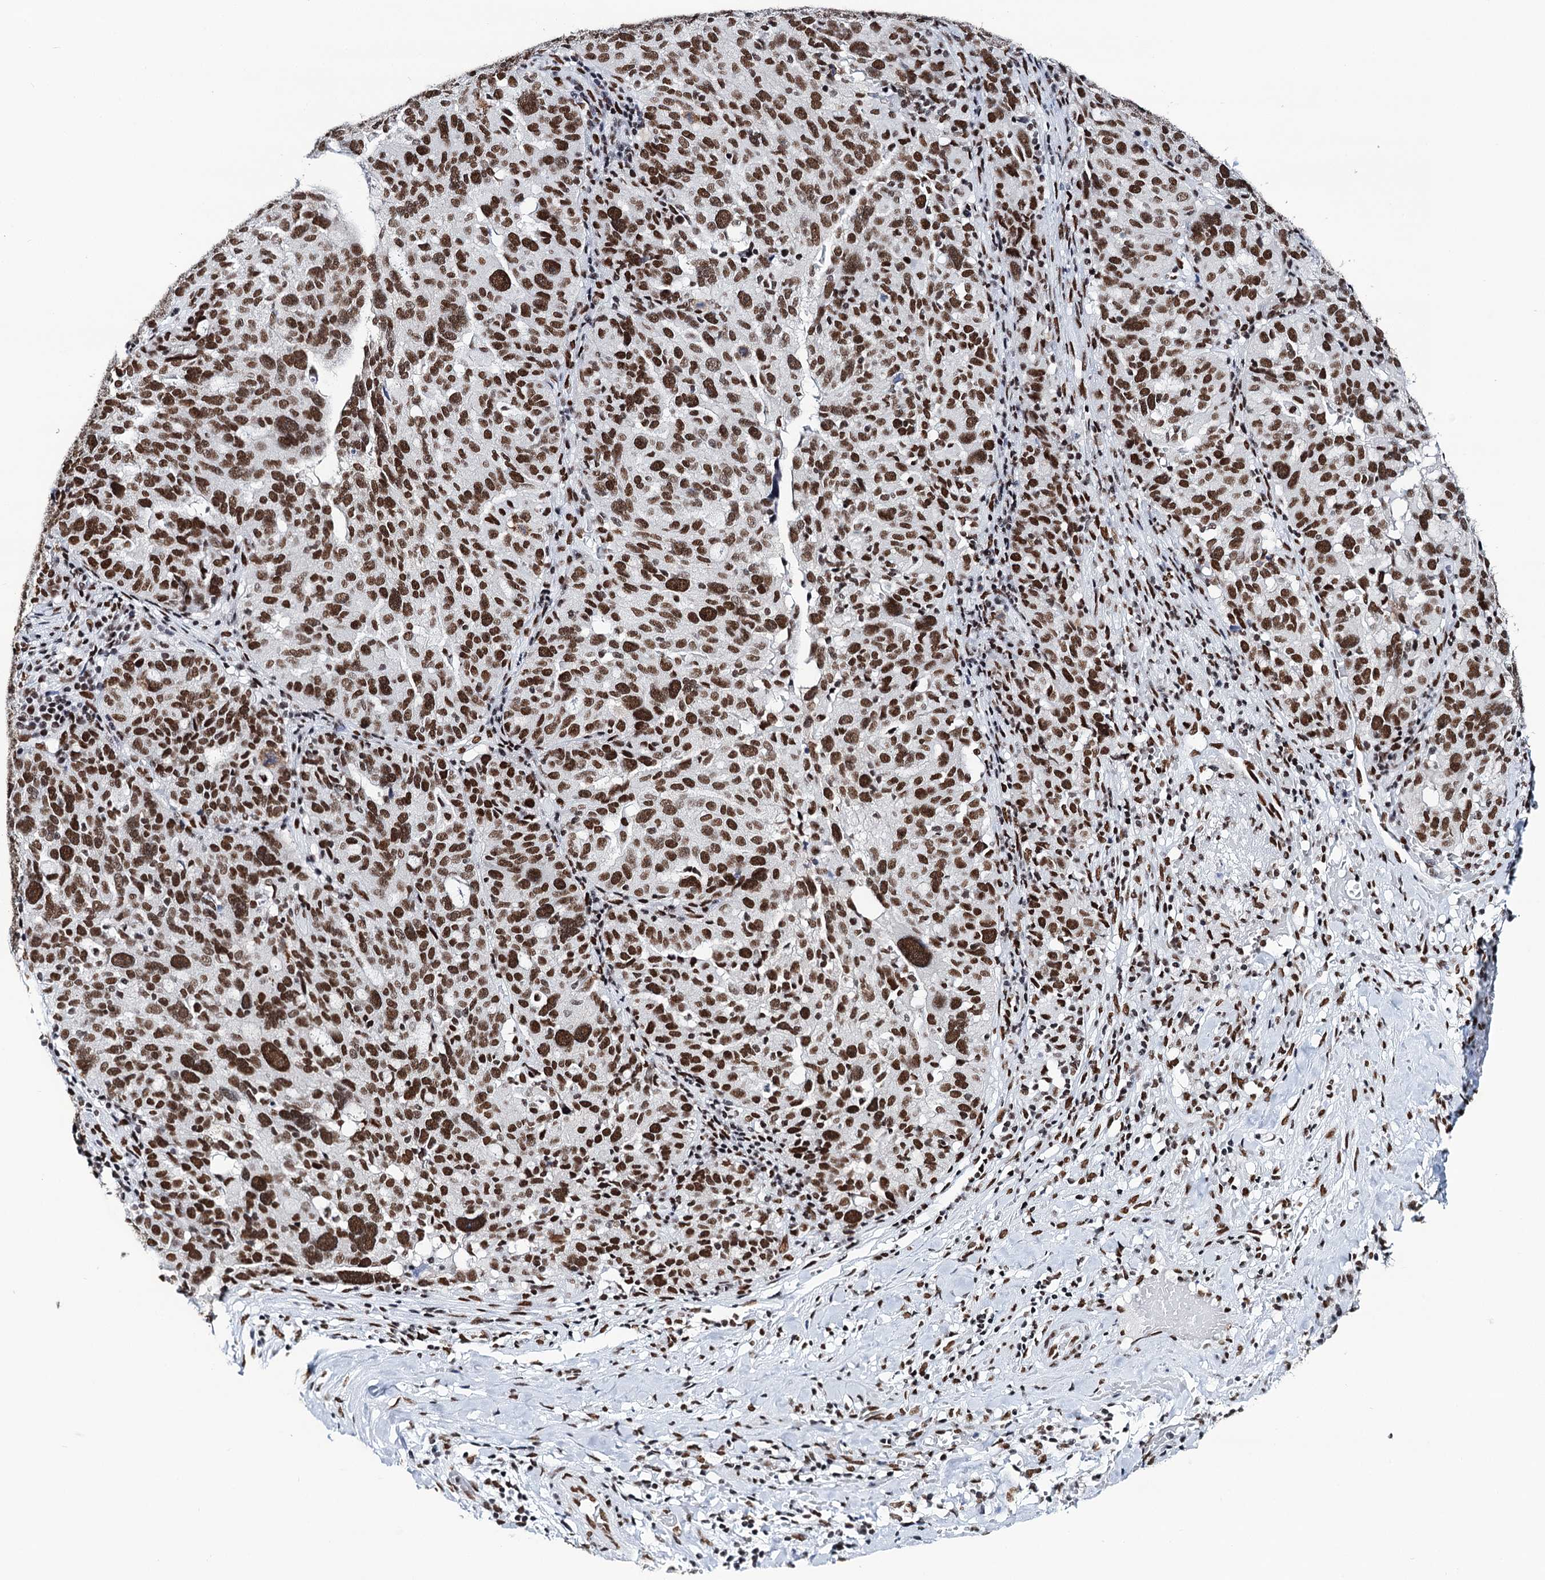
{"staining": {"intensity": "strong", "quantity": ">75%", "location": "nuclear"}, "tissue": "ovarian cancer", "cell_type": "Tumor cells", "image_type": "cancer", "snomed": [{"axis": "morphology", "description": "Cystadenocarcinoma, serous, NOS"}, {"axis": "topography", "description": "Ovary"}], "caption": "Immunohistochemical staining of serous cystadenocarcinoma (ovarian) reveals high levels of strong nuclear protein expression in about >75% of tumor cells.", "gene": "MATR3", "patient": {"sex": "female", "age": 59}}